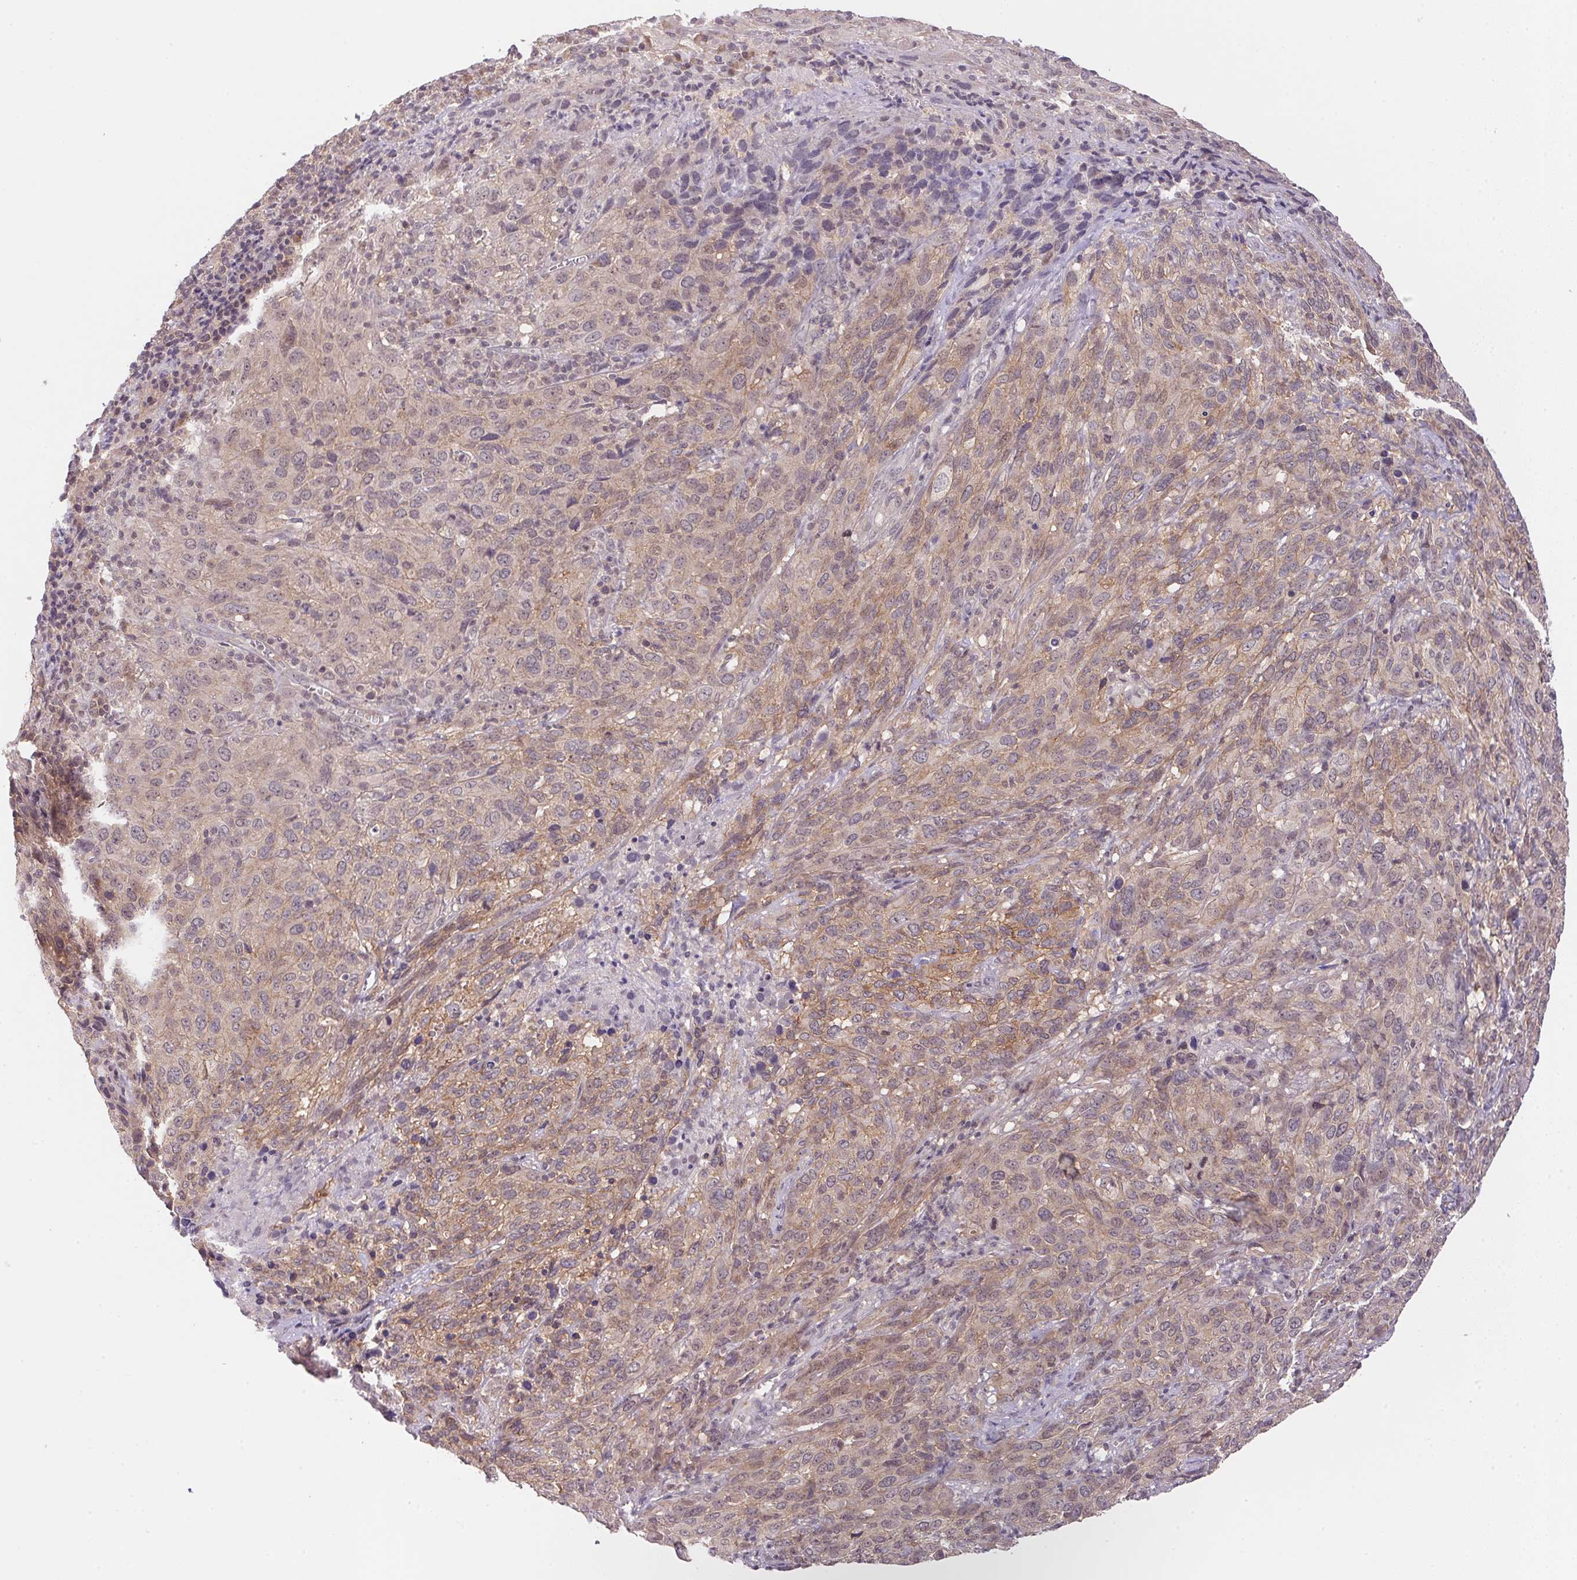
{"staining": {"intensity": "weak", "quantity": "25%-75%", "location": "cytoplasmic/membranous"}, "tissue": "cervical cancer", "cell_type": "Tumor cells", "image_type": "cancer", "snomed": [{"axis": "morphology", "description": "Squamous cell carcinoma, NOS"}, {"axis": "topography", "description": "Cervix"}], "caption": "Brown immunohistochemical staining in squamous cell carcinoma (cervical) demonstrates weak cytoplasmic/membranous expression in about 25%-75% of tumor cells. Nuclei are stained in blue.", "gene": "BNIP5", "patient": {"sex": "female", "age": 51}}